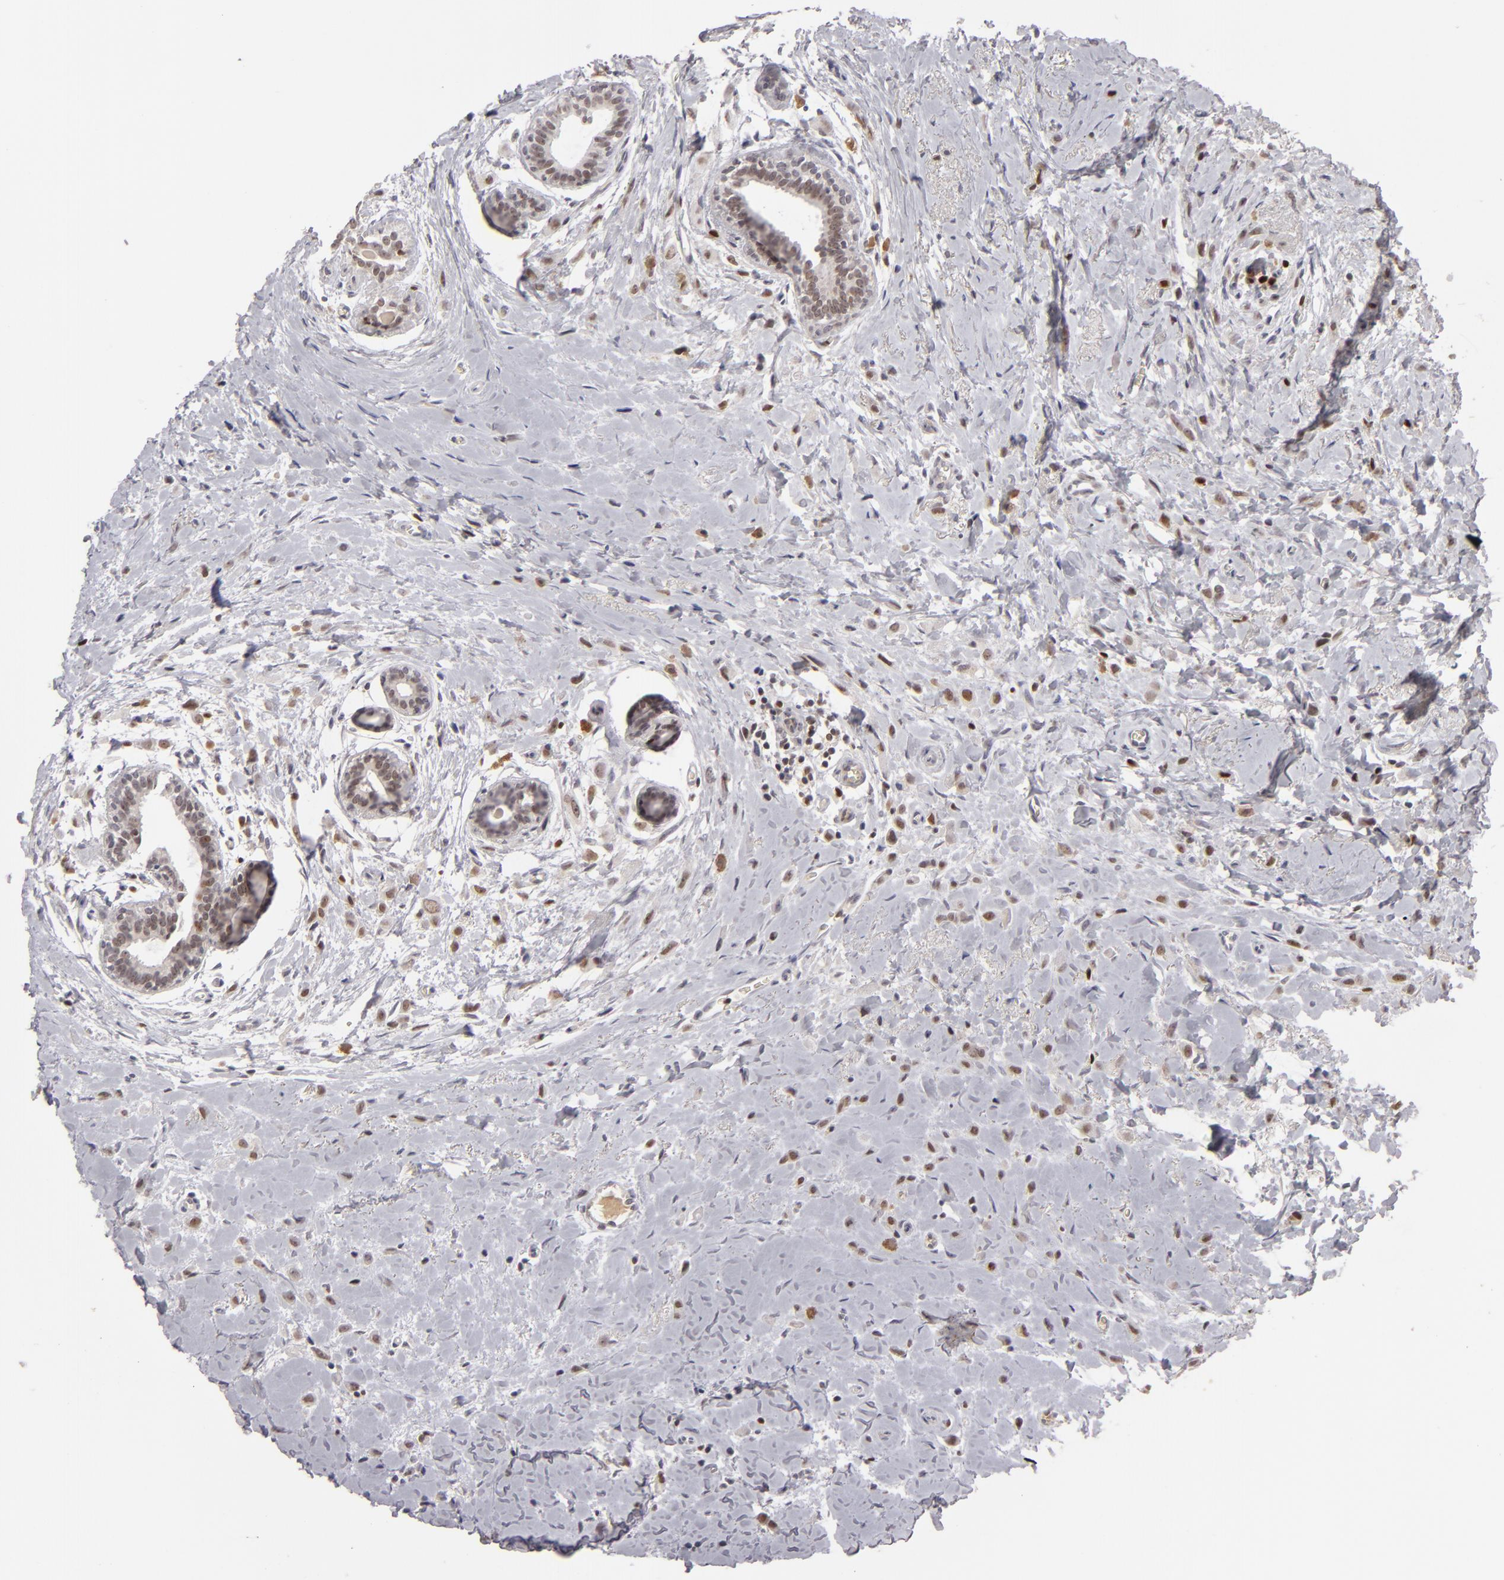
{"staining": {"intensity": "moderate", "quantity": ">75%", "location": "nuclear"}, "tissue": "breast cancer", "cell_type": "Tumor cells", "image_type": "cancer", "snomed": [{"axis": "morphology", "description": "Lobular carcinoma"}, {"axis": "topography", "description": "Breast"}], "caption": "Human lobular carcinoma (breast) stained with a brown dye shows moderate nuclear positive staining in about >75% of tumor cells.", "gene": "FEN1", "patient": {"sex": "female", "age": 57}}